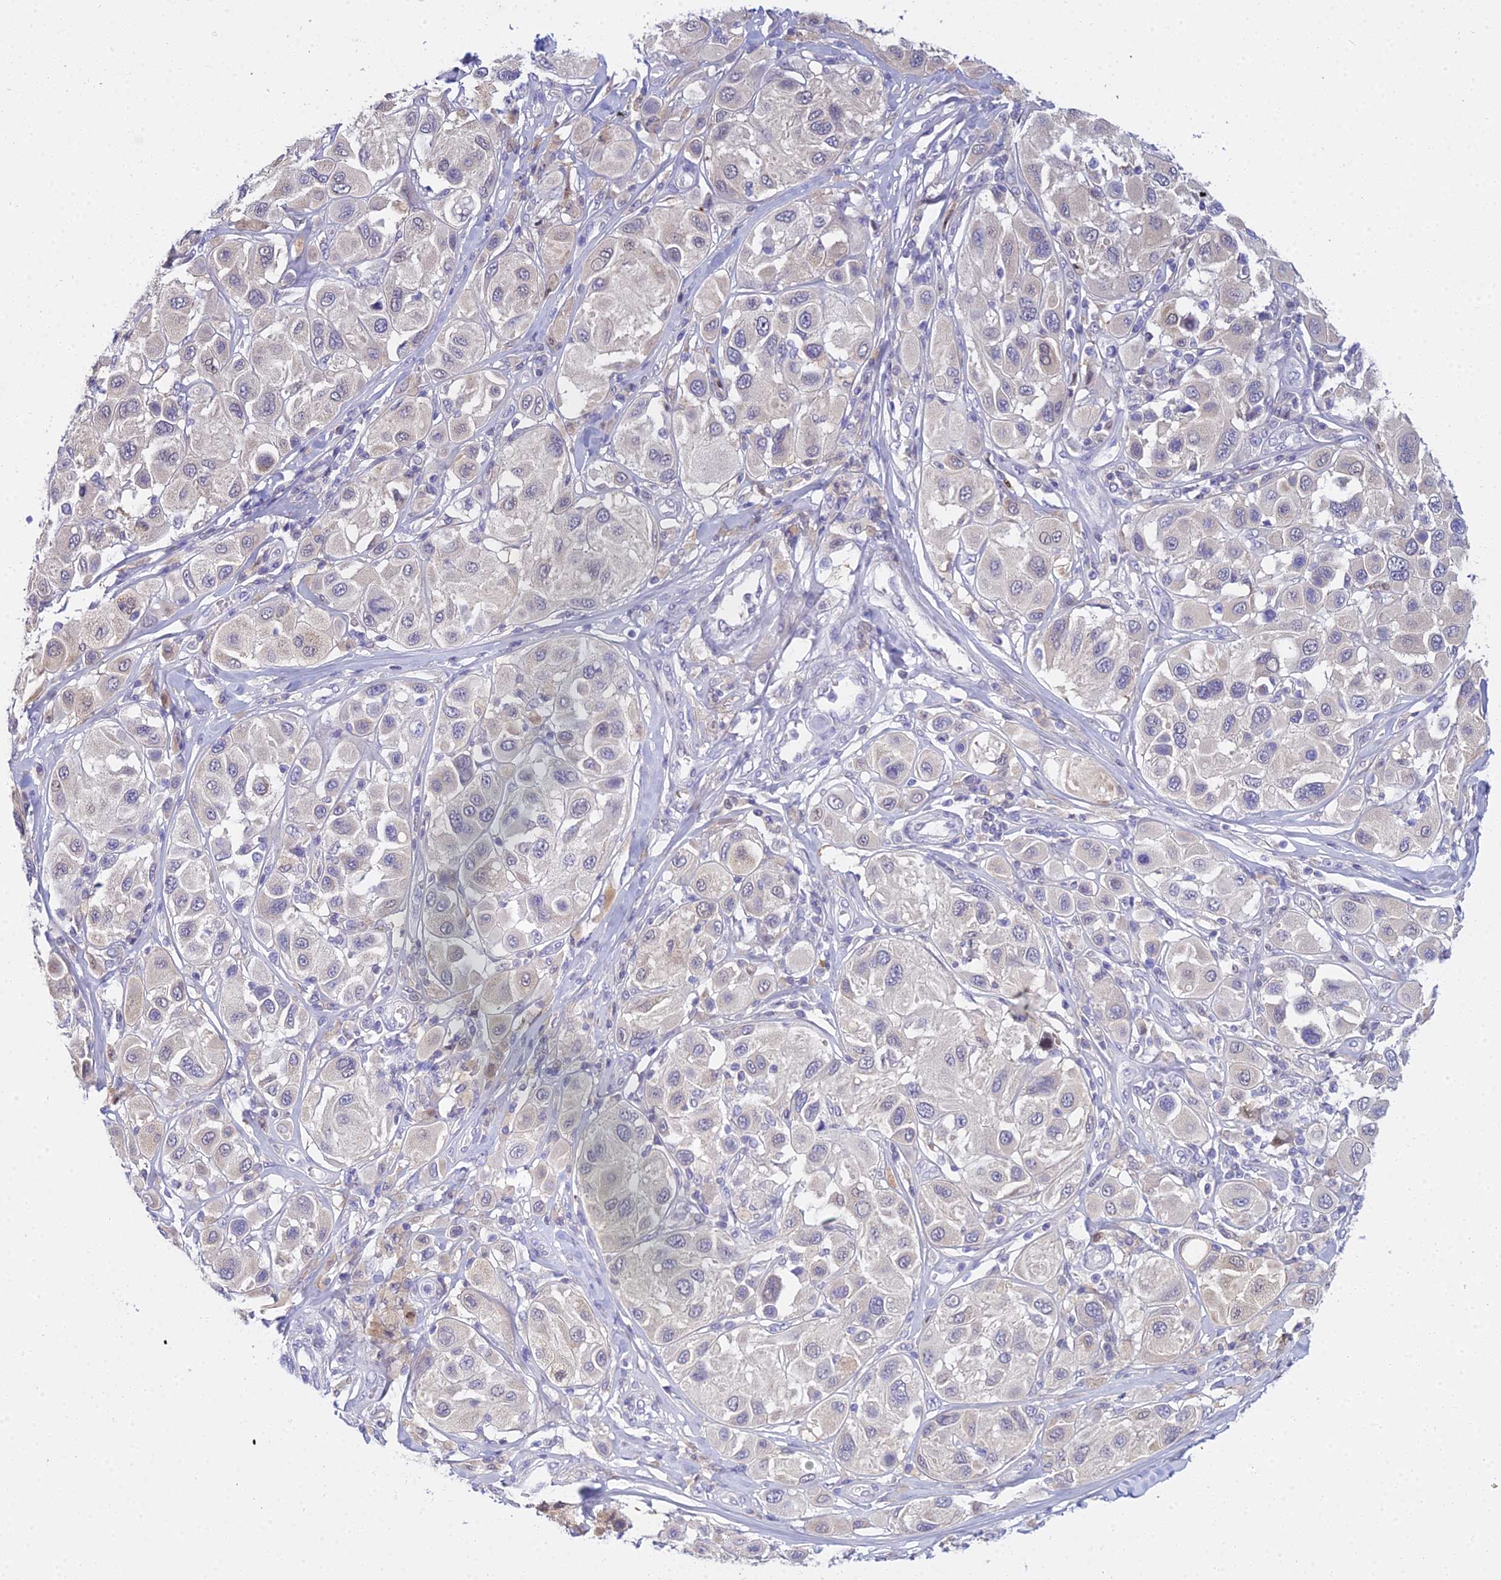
{"staining": {"intensity": "weak", "quantity": "<25%", "location": "cytoplasmic/membranous"}, "tissue": "melanoma", "cell_type": "Tumor cells", "image_type": "cancer", "snomed": [{"axis": "morphology", "description": "Malignant melanoma, Metastatic site"}, {"axis": "topography", "description": "Skin"}], "caption": "Immunohistochemistry (IHC) histopathology image of neoplastic tissue: malignant melanoma (metastatic site) stained with DAB displays no significant protein staining in tumor cells.", "gene": "ZMIZ1", "patient": {"sex": "male", "age": 41}}